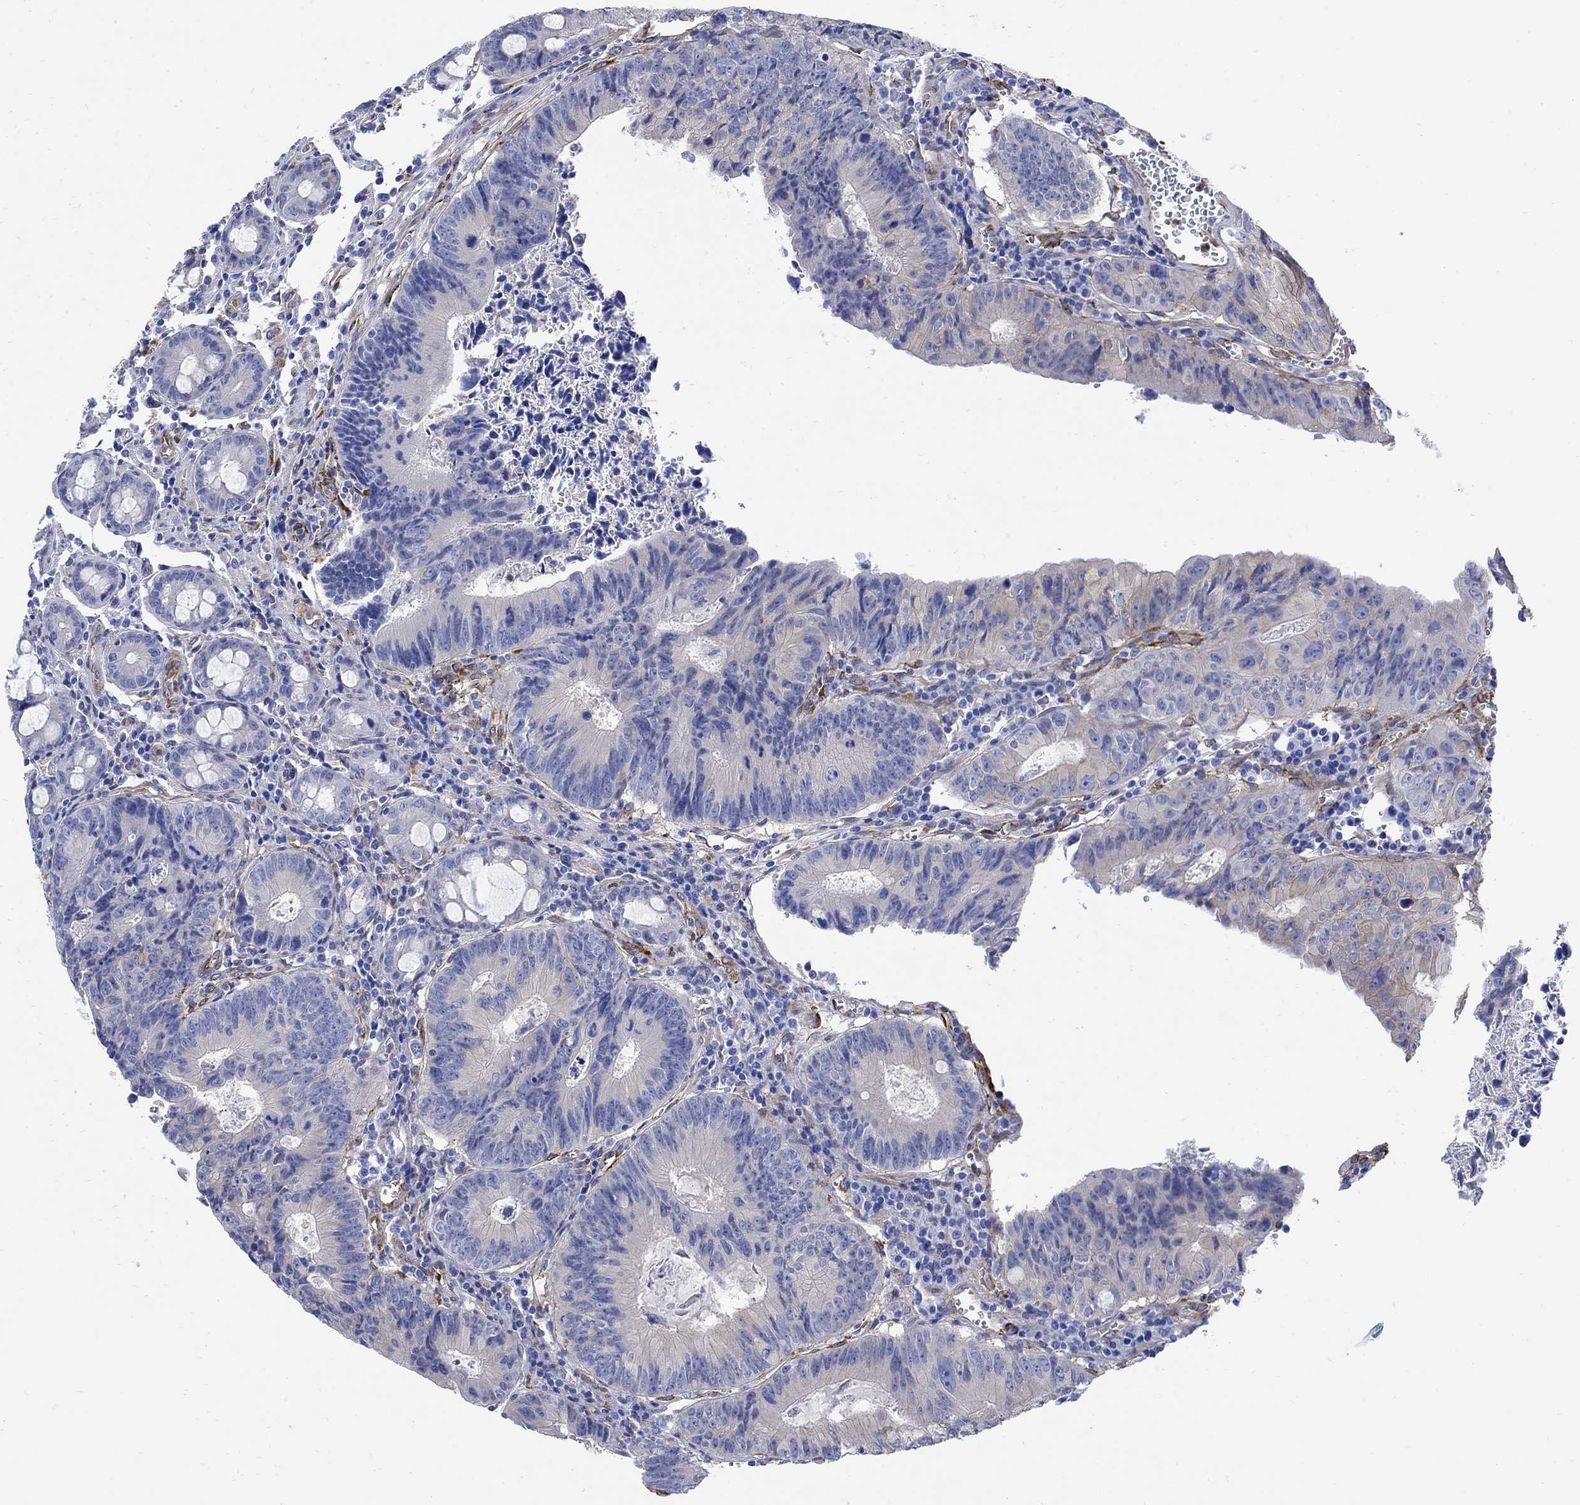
{"staining": {"intensity": "negative", "quantity": "none", "location": "none"}, "tissue": "colorectal cancer", "cell_type": "Tumor cells", "image_type": "cancer", "snomed": [{"axis": "morphology", "description": "Adenocarcinoma, NOS"}, {"axis": "topography", "description": "Colon"}], "caption": "Protein analysis of colorectal cancer (adenocarcinoma) displays no significant positivity in tumor cells. Nuclei are stained in blue.", "gene": "TGM2", "patient": {"sex": "female", "age": 87}}